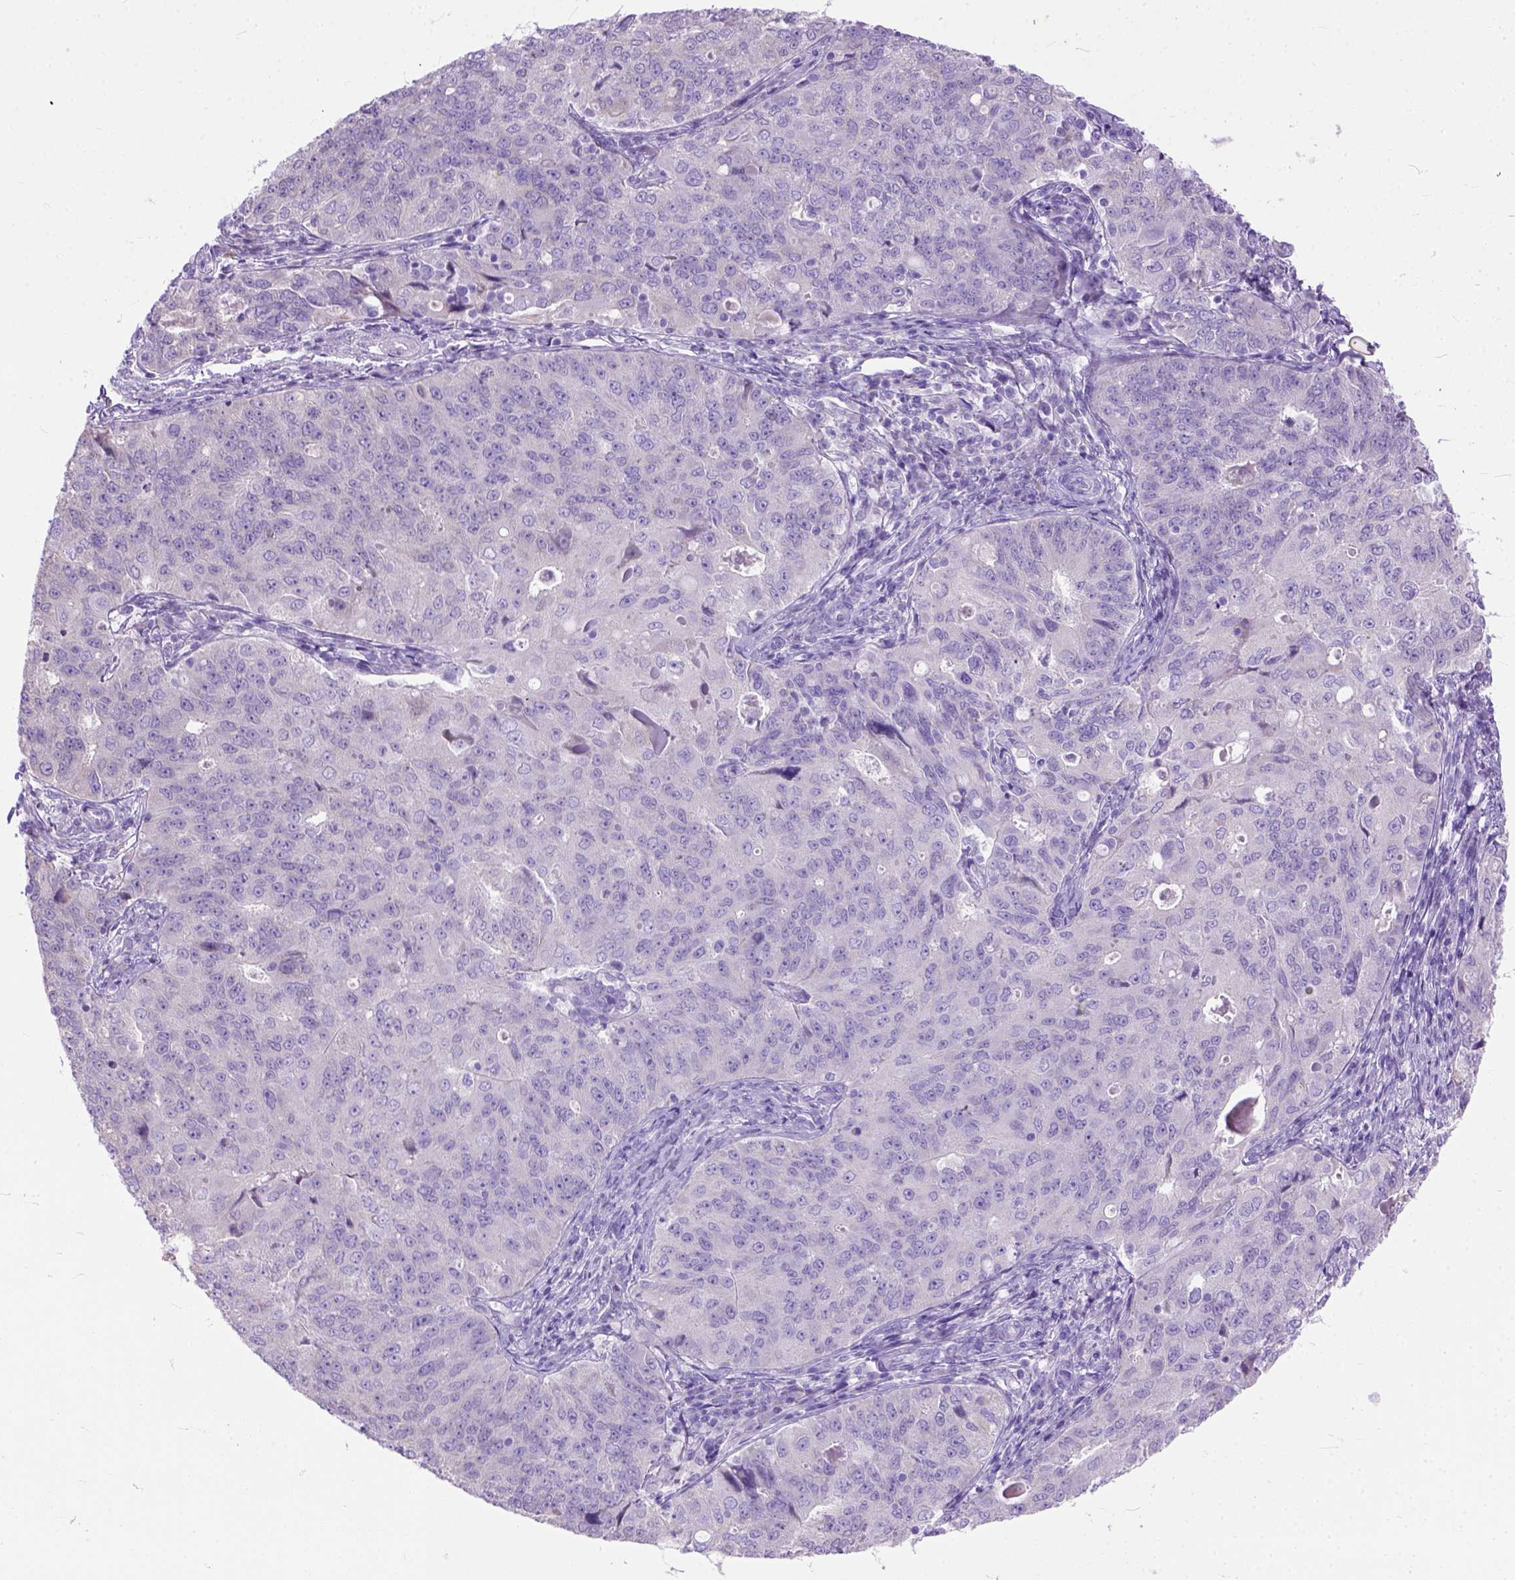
{"staining": {"intensity": "negative", "quantity": "none", "location": "none"}, "tissue": "endometrial cancer", "cell_type": "Tumor cells", "image_type": "cancer", "snomed": [{"axis": "morphology", "description": "Adenocarcinoma, NOS"}, {"axis": "topography", "description": "Endometrium"}], "caption": "An immunohistochemistry (IHC) photomicrograph of adenocarcinoma (endometrial) is shown. There is no staining in tumor cells of adenocarcinoma (endometrial).", "gene": "ODAD3", "patient": {"sex": "female", "age": 43}}